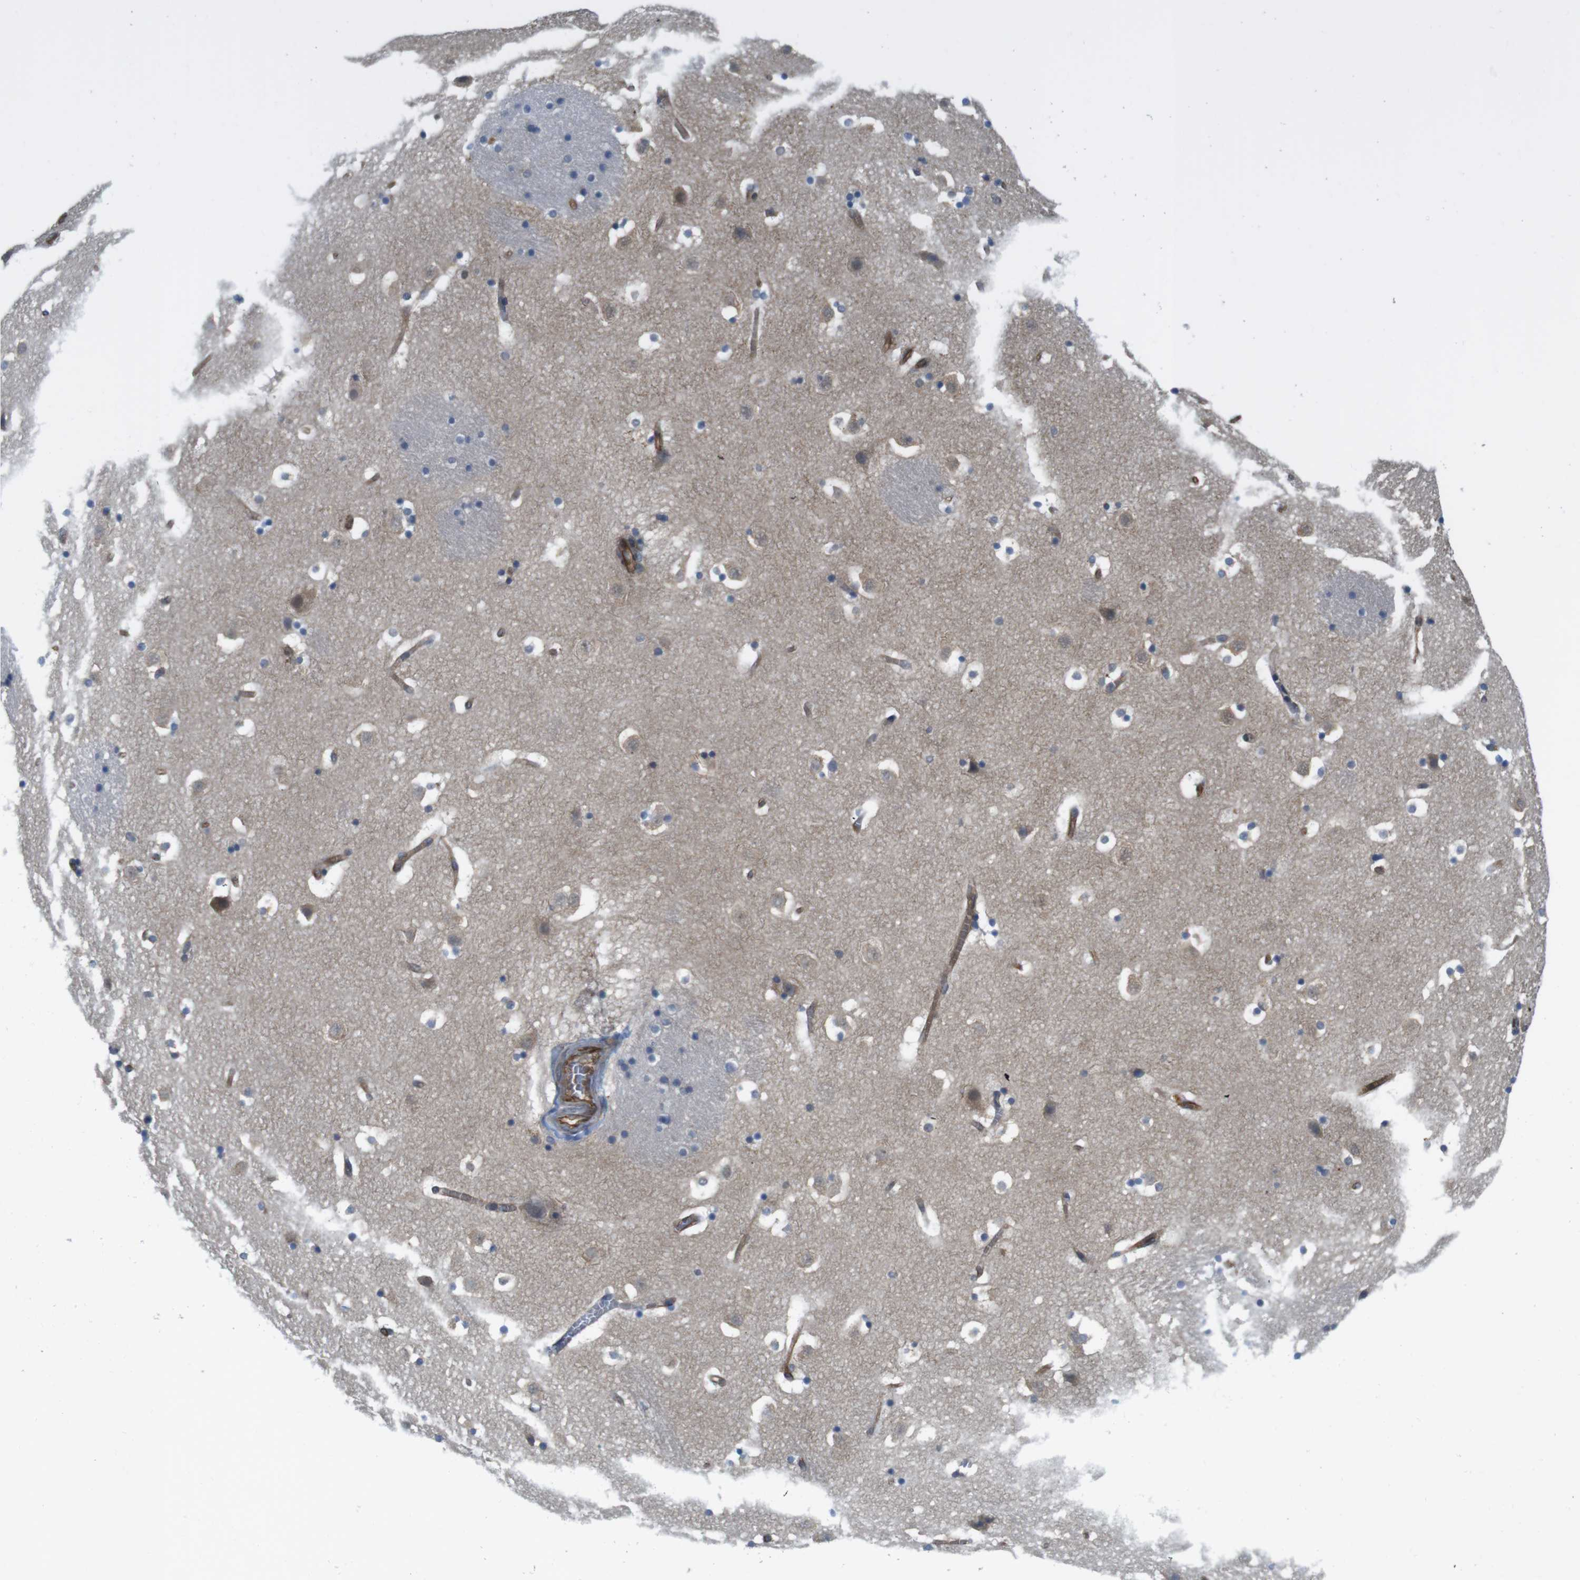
{"staining": {"intensity": "moderate", "quantity": "<25%", "location": "cytoplasmic/membranous"}, "tissue": "caudate", "cell_type": "Glial cells", "image_type": "normal", "snomed": [{"axis": "morphology", "description": "Normal tissue, NOS"}, {"axis": "topography", "description": "Lateral ventricle wall"}], "caption": "An IHC photomicrograph of unremarkable tissue is shown. Protein staining in brown highlights moderate cytoplasmic/membranous positivity in caudate within glial cells.", "gene": "ZDHHC5", "patient": {"sex": "male", "age": 45}}